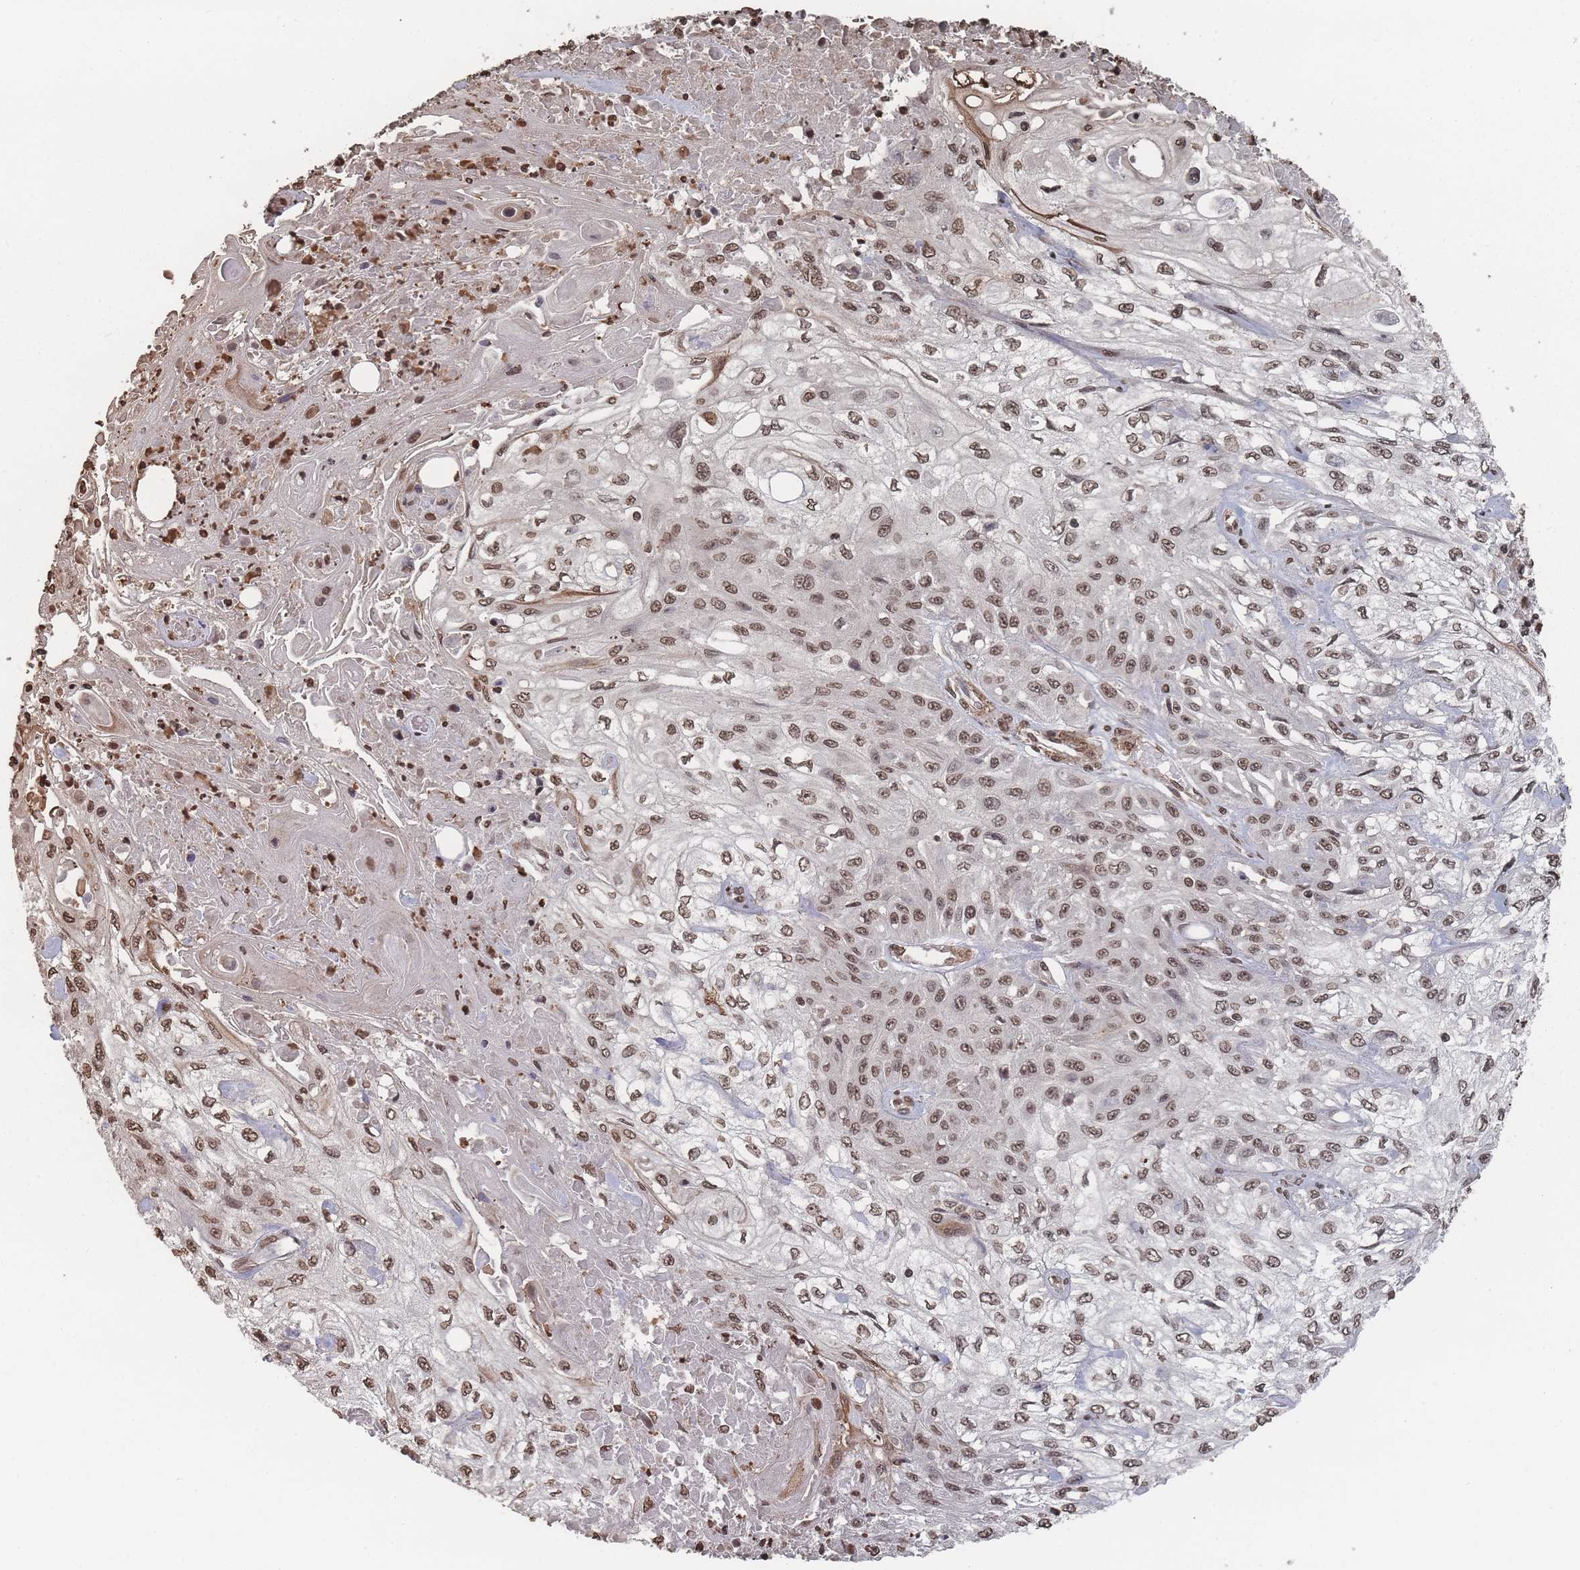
{"staining": {"intensity": "moderate", "quantity": ">75%", "location": "cytoplasmic/membranous,nuclear"}, "tissue": "skin cancer", "cell_type": "Tumor cells", "image_type": "cancer", "snomed": [{"axis": "morphology", "description": "Squamous cell carcinoma, NOS"}, {"axis": "morphology", "description": "Squamous cell carcinoma, metastatic, NOS"}, {"axis": "topography", "description": "Skin"}, {"axis": "topography", "description": "Lymph node"}], "caption": "There is medium levels of moderate cytoplasmic/membranous and nuclear expression in tumor cells of squamous cell carcinoma (skin), as demonstrated by immunohistochemical staining (brown color).", "gene": "PLEKHG5", "patient": {"sex": "male", "age": 75}}